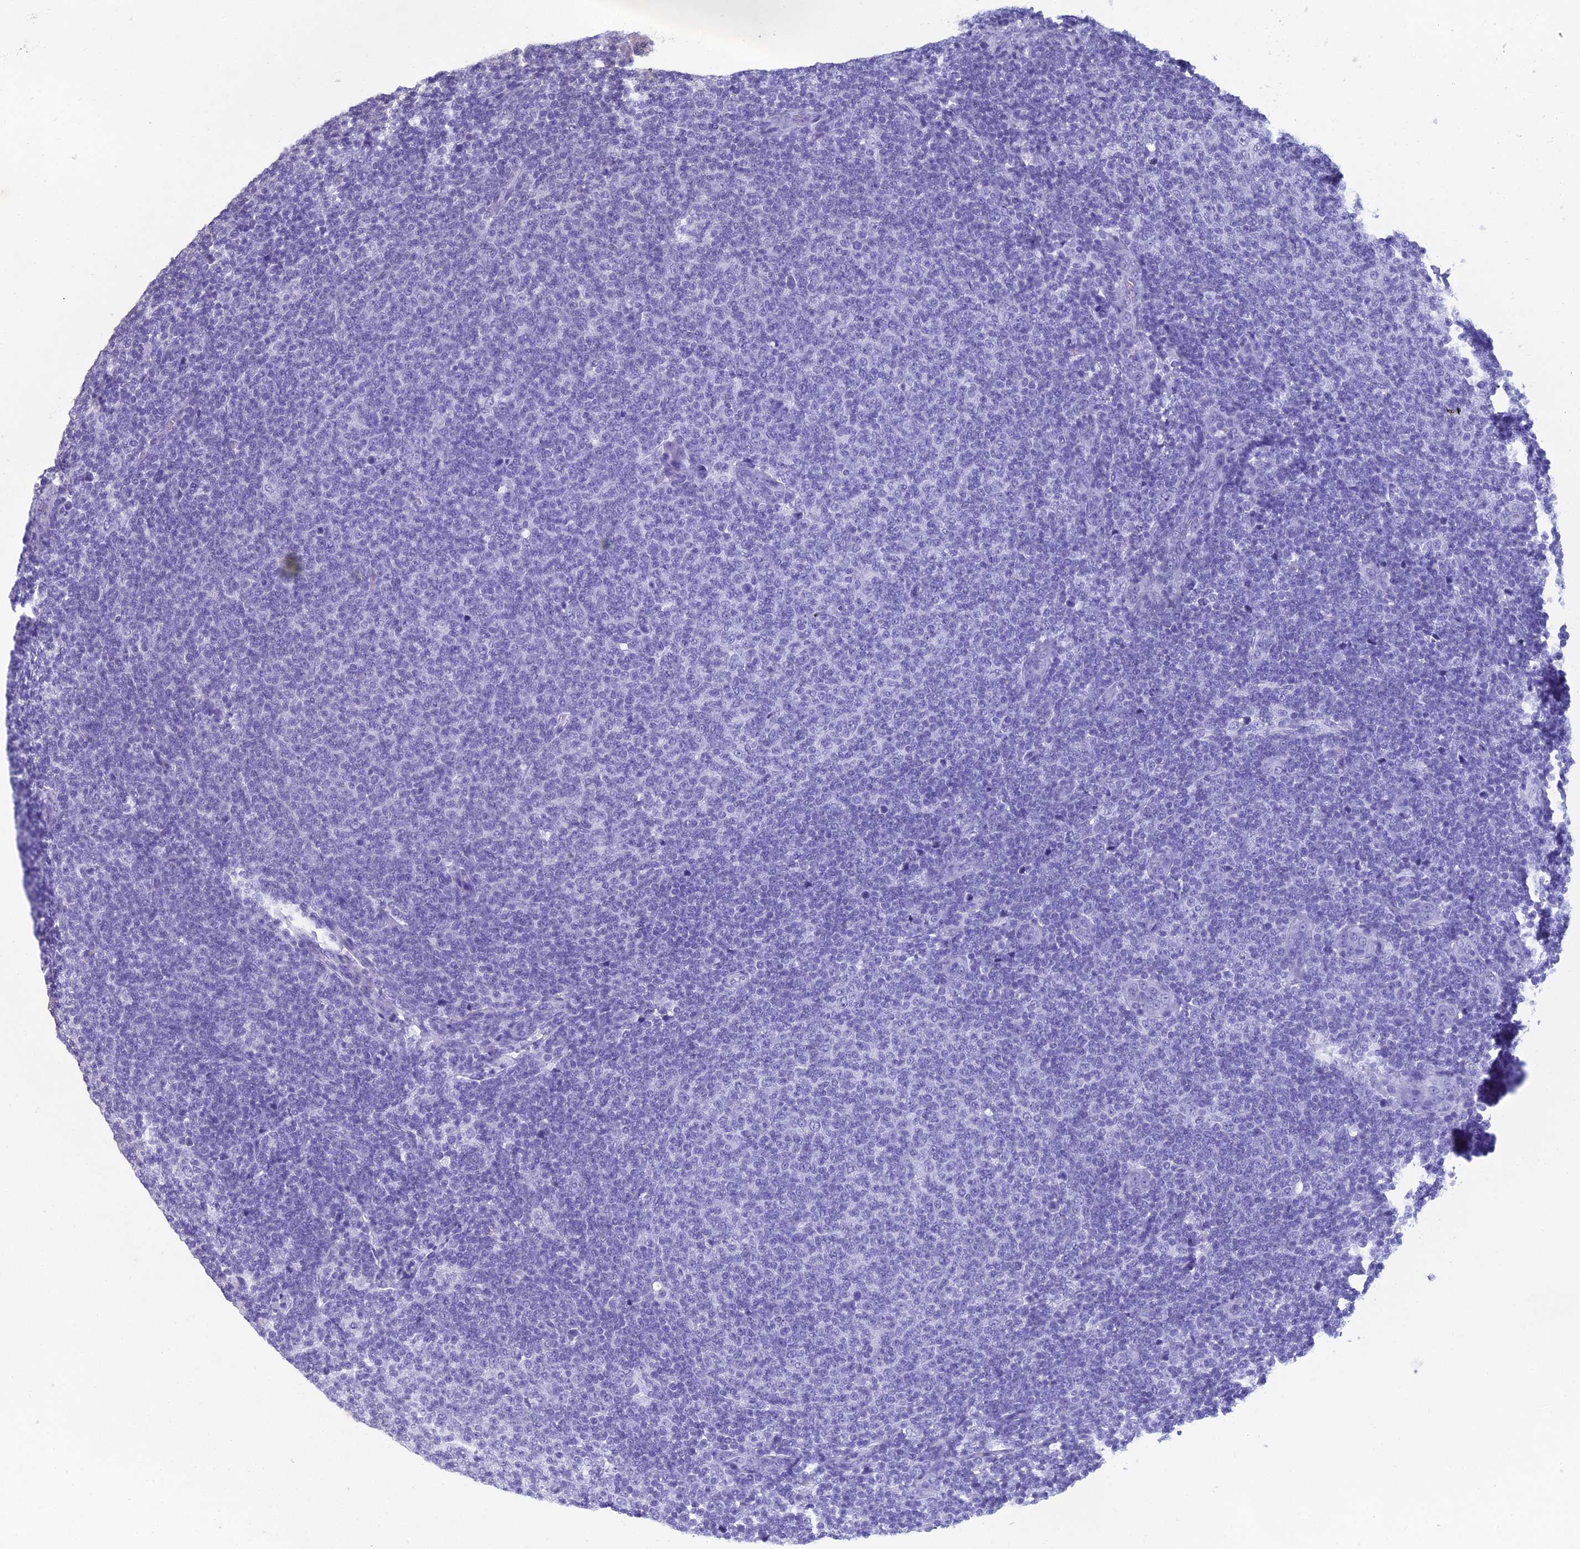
{"staining": {"intensity": "negative", "quantity": "none", "location": "none"}, "tissue": "lymphoma", "cell_type": "Tumor cells", "image_type": "cancer", "snomed": [{"axis": "morphology", "description": "Malignant lymphoma, non-Hodgkin's type, Low grade"}, {"axis": "topography", "description": "Lymph node"}], "caption": "IHC of malignant lymphoma, non-Hodgkin's type (low-grade) demonstrates no staining in tumor cells.", "gene": "GRWD1", "patient": {"sex": "male", "age": 66}}